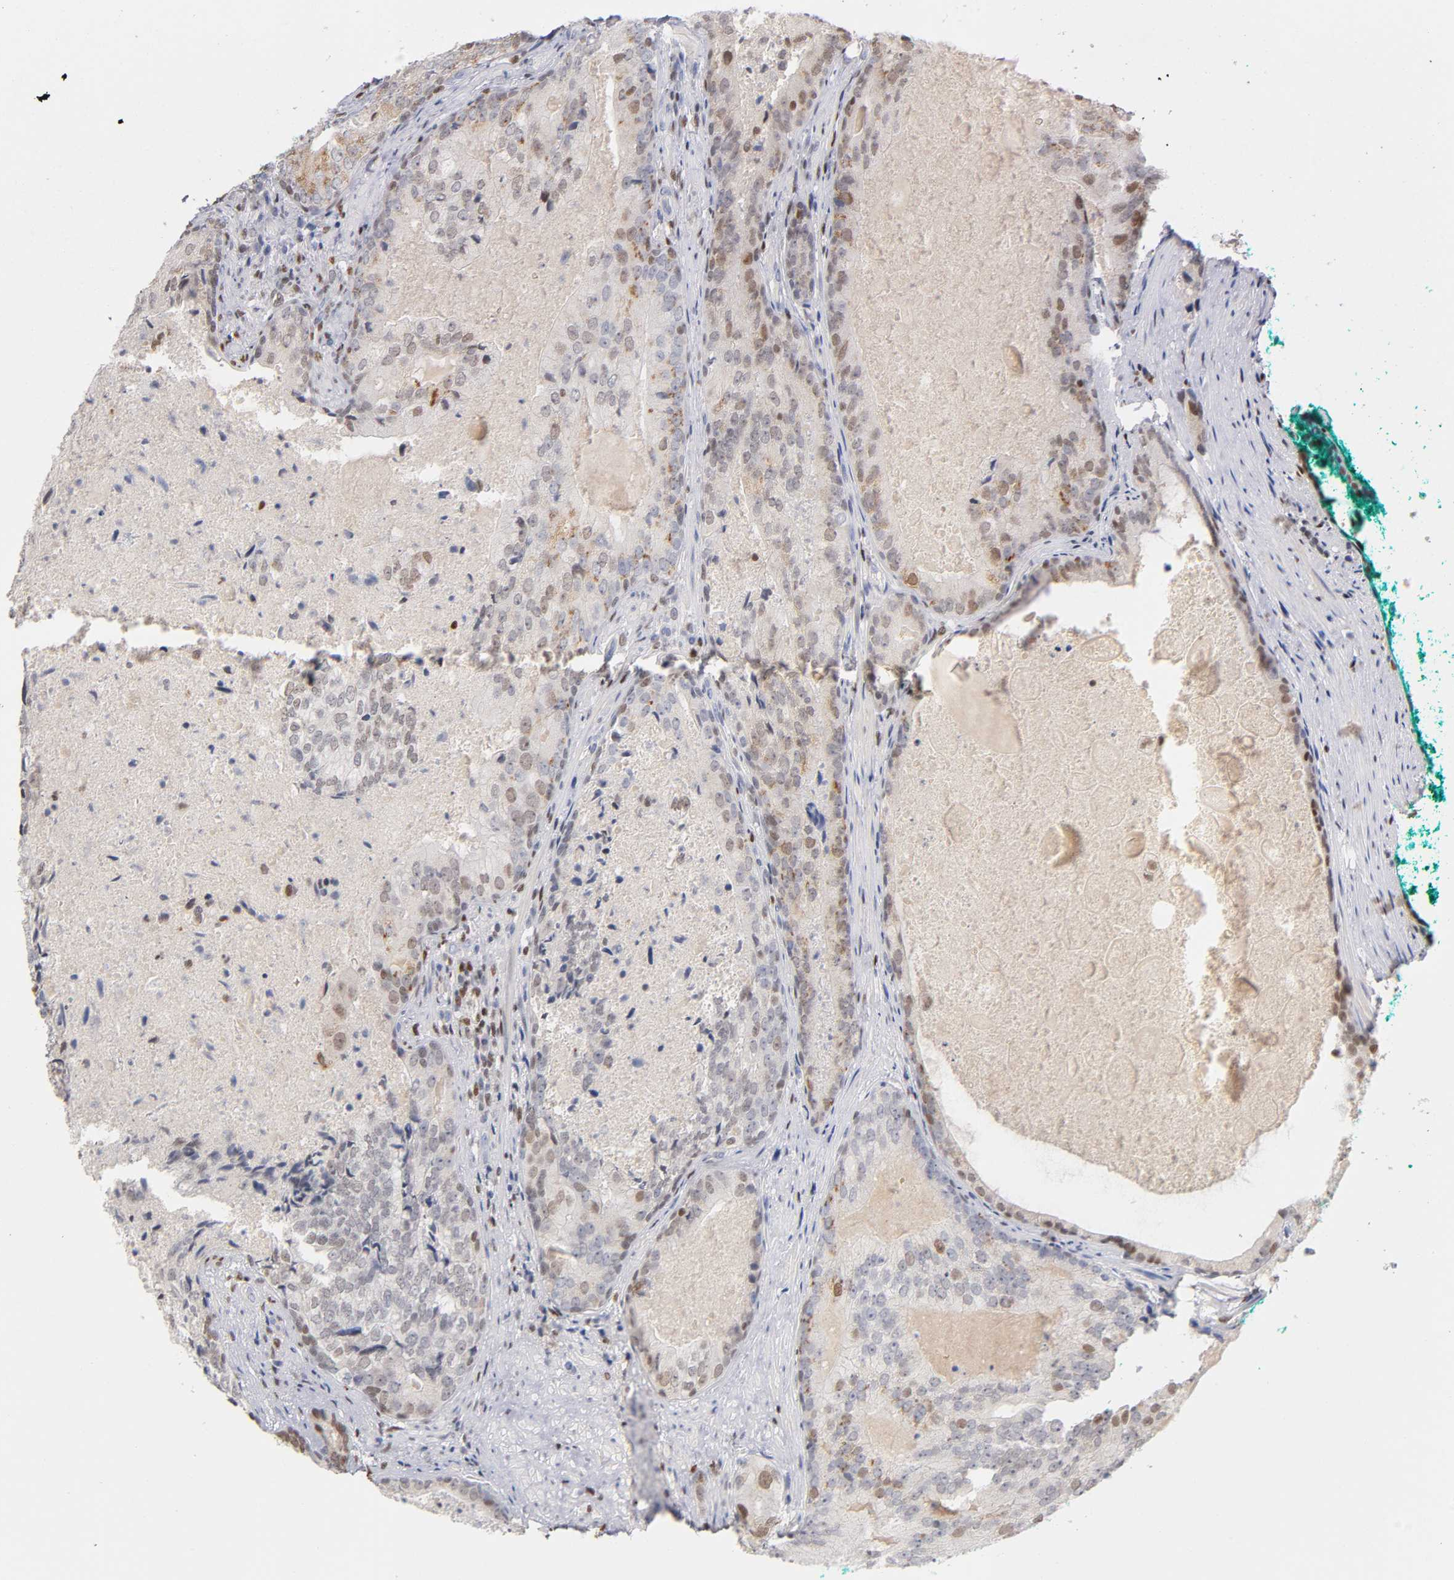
{"staining": {"intensity": "weak", "quantity": "25%-75%", "location": "nuclear"}, "tissue": "prostate cancer", "cell_type": "Tumor cells", "image_type": "cancer", "snomed": [{"axis": "morphology", "description": "Adenocarcinoma, High grade"}, {"axis": "topography", "description": "Prostate"}], "caption": "A micrograph showing weak nuclear expression in approximately 25%-75% of tumor cells in prostate cancer, as visualized by brown immunohistochemical staining.", "gene": "RUNX1", "patient": {"sex": "male", "age": 66}}